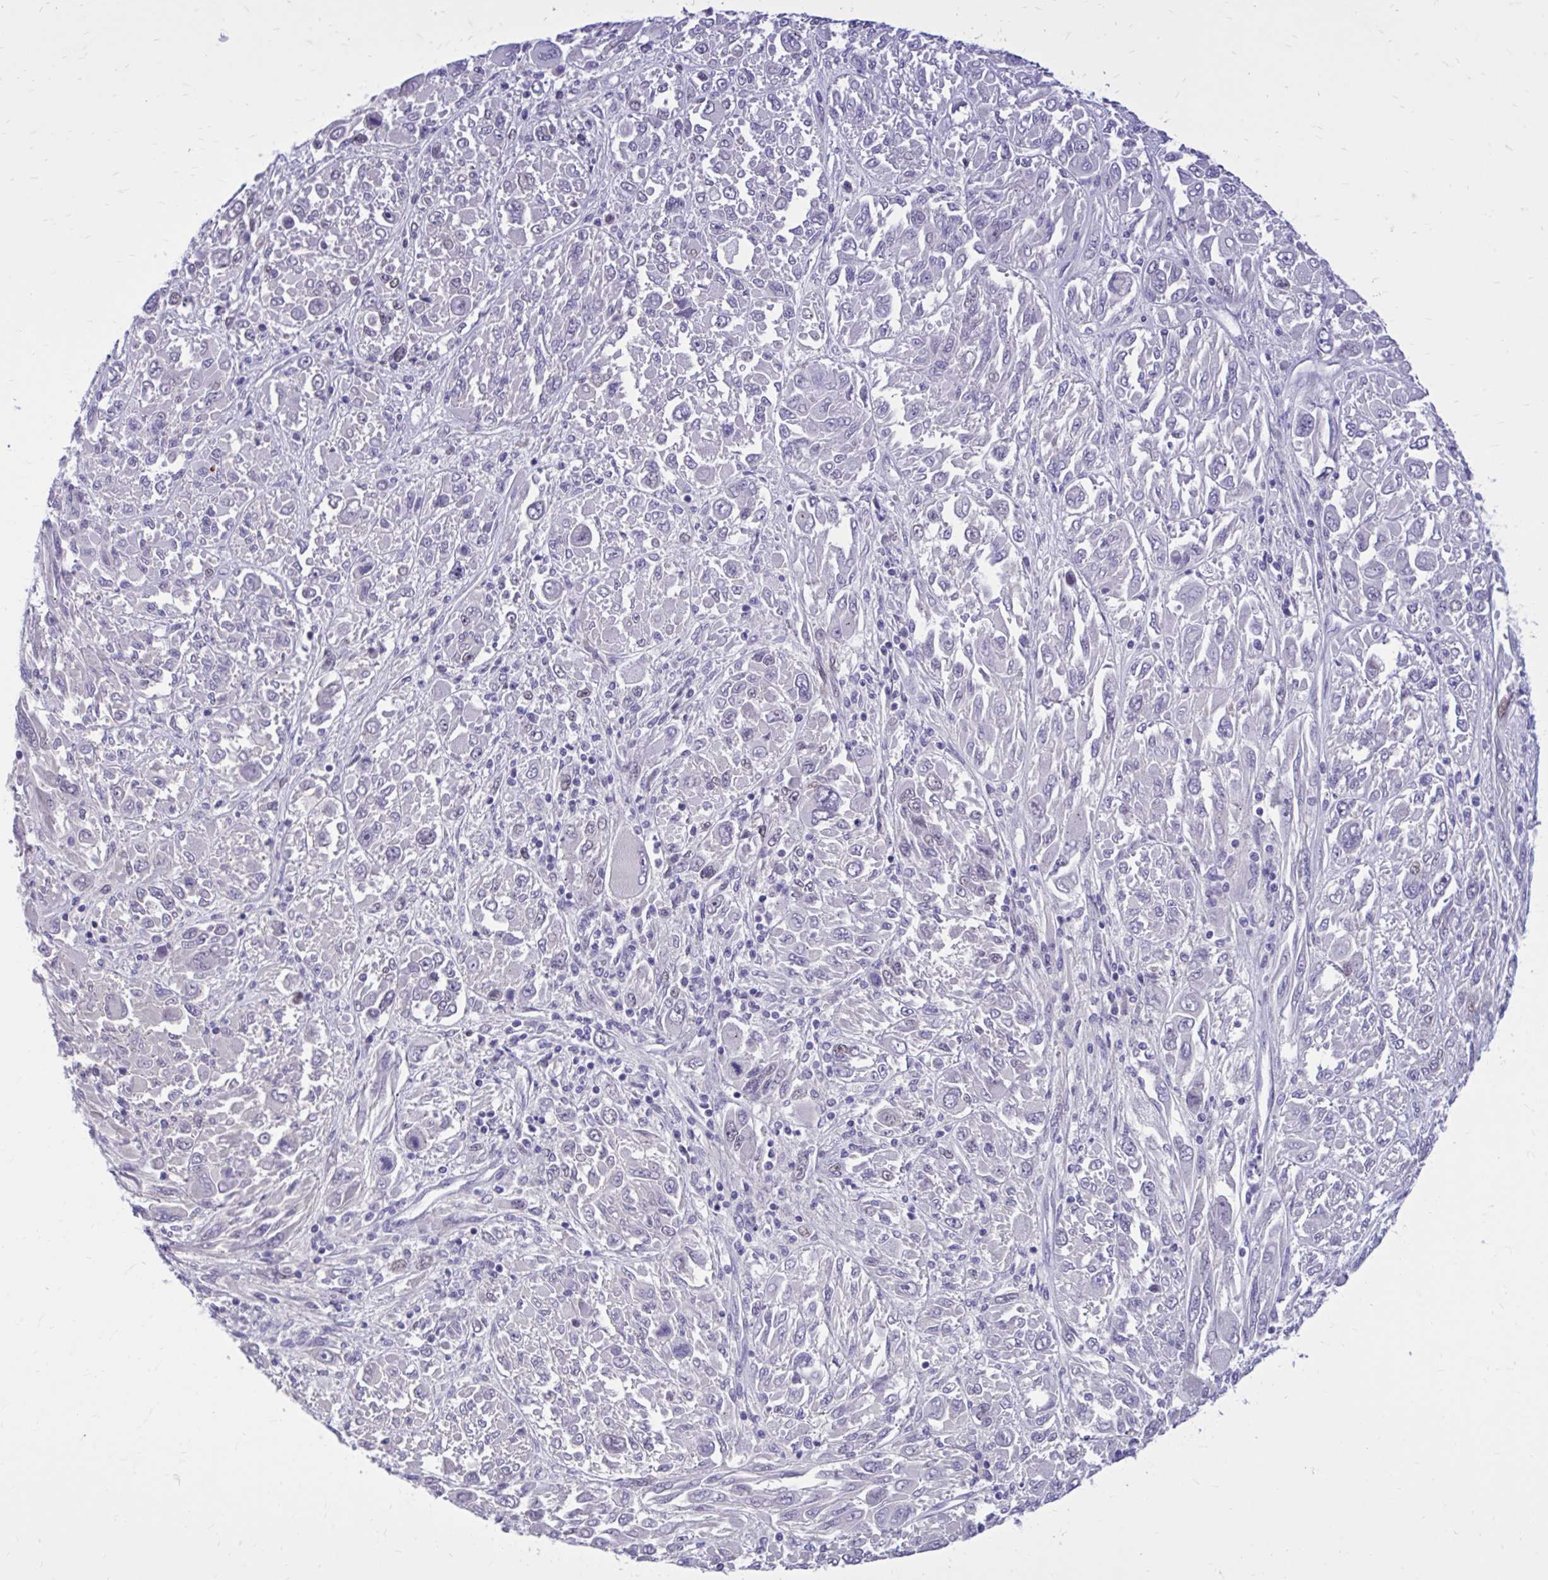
{"staining": {"intensity": "negative", "quantity": "none", "location": "none"}, "tissue": "melanoma", "cell_type": "Tumor cells", "image_type": "cancer", "snomed": [{"axis": "morphology", "description": "Malignant melanoma, NOS"}, {"axis": "topography", "description": "Skin"}], "caption": "Histopathology image shows no significant protein expression in tumor cells of melanoma.", "gene": "ZBTB25", "patient": {"sex": "female", "age": 91}}